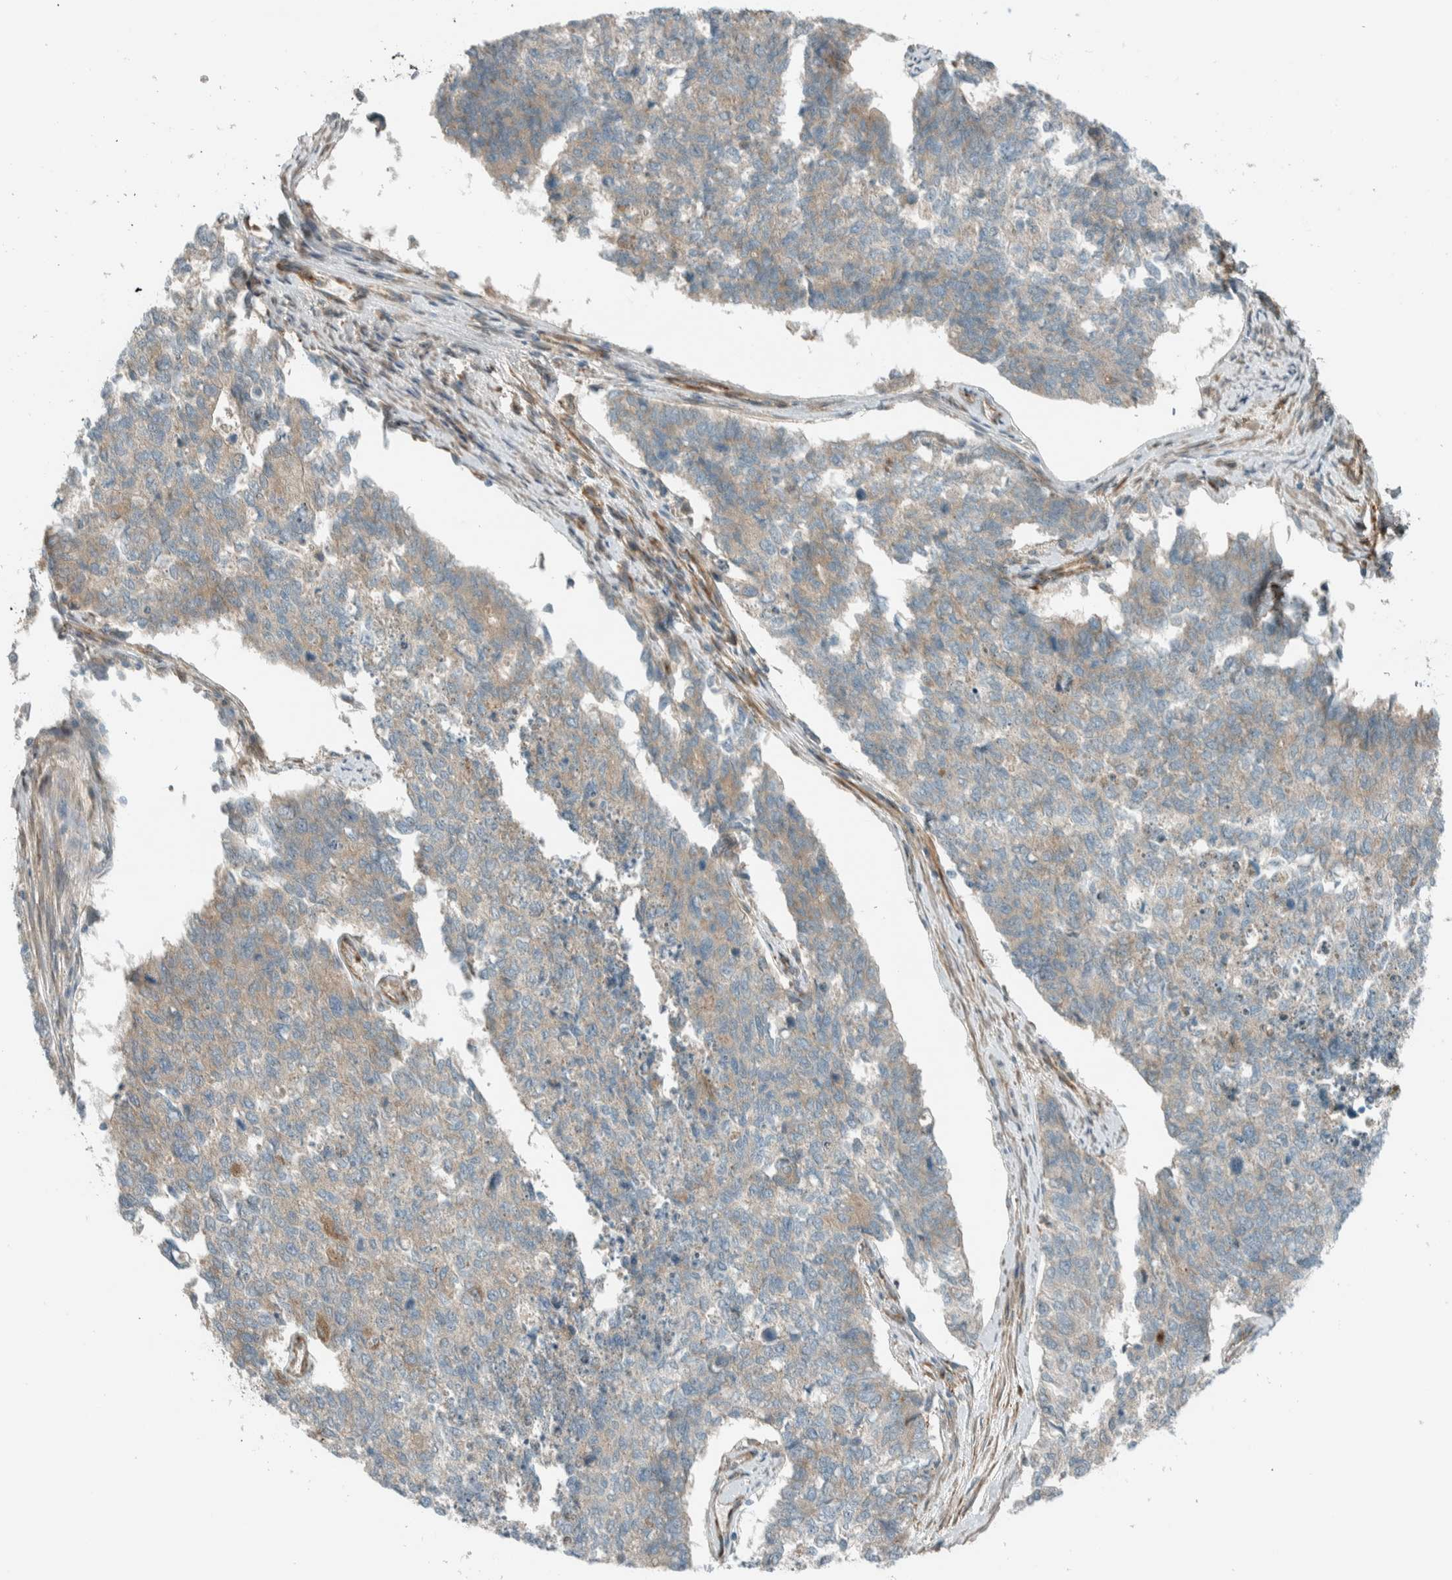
{"staining": {"intensity": "weak", "quantity": "<25%", "location": "cytoplasmic/membranous"}, "tissue": "cervical cancer", "cell_type": "Tumor cells", "image_type": "cancer", "snomed": [{"axis": "morphology", "description": "Squamous cell carcinoma, NOS"}, {"axis": "topography", "description": "Cervix"}], "caption": "Immunohistochemical staining of human squamous cell carcinoma (cervical) reveals no significant staining in tumor cells. (DAB (3,3'-diaminobenzidine) immunohistochemistry with hematoxylin counter stain).", "gene": "EXOC7", "patient": {"sex": "female", "age": 63}}